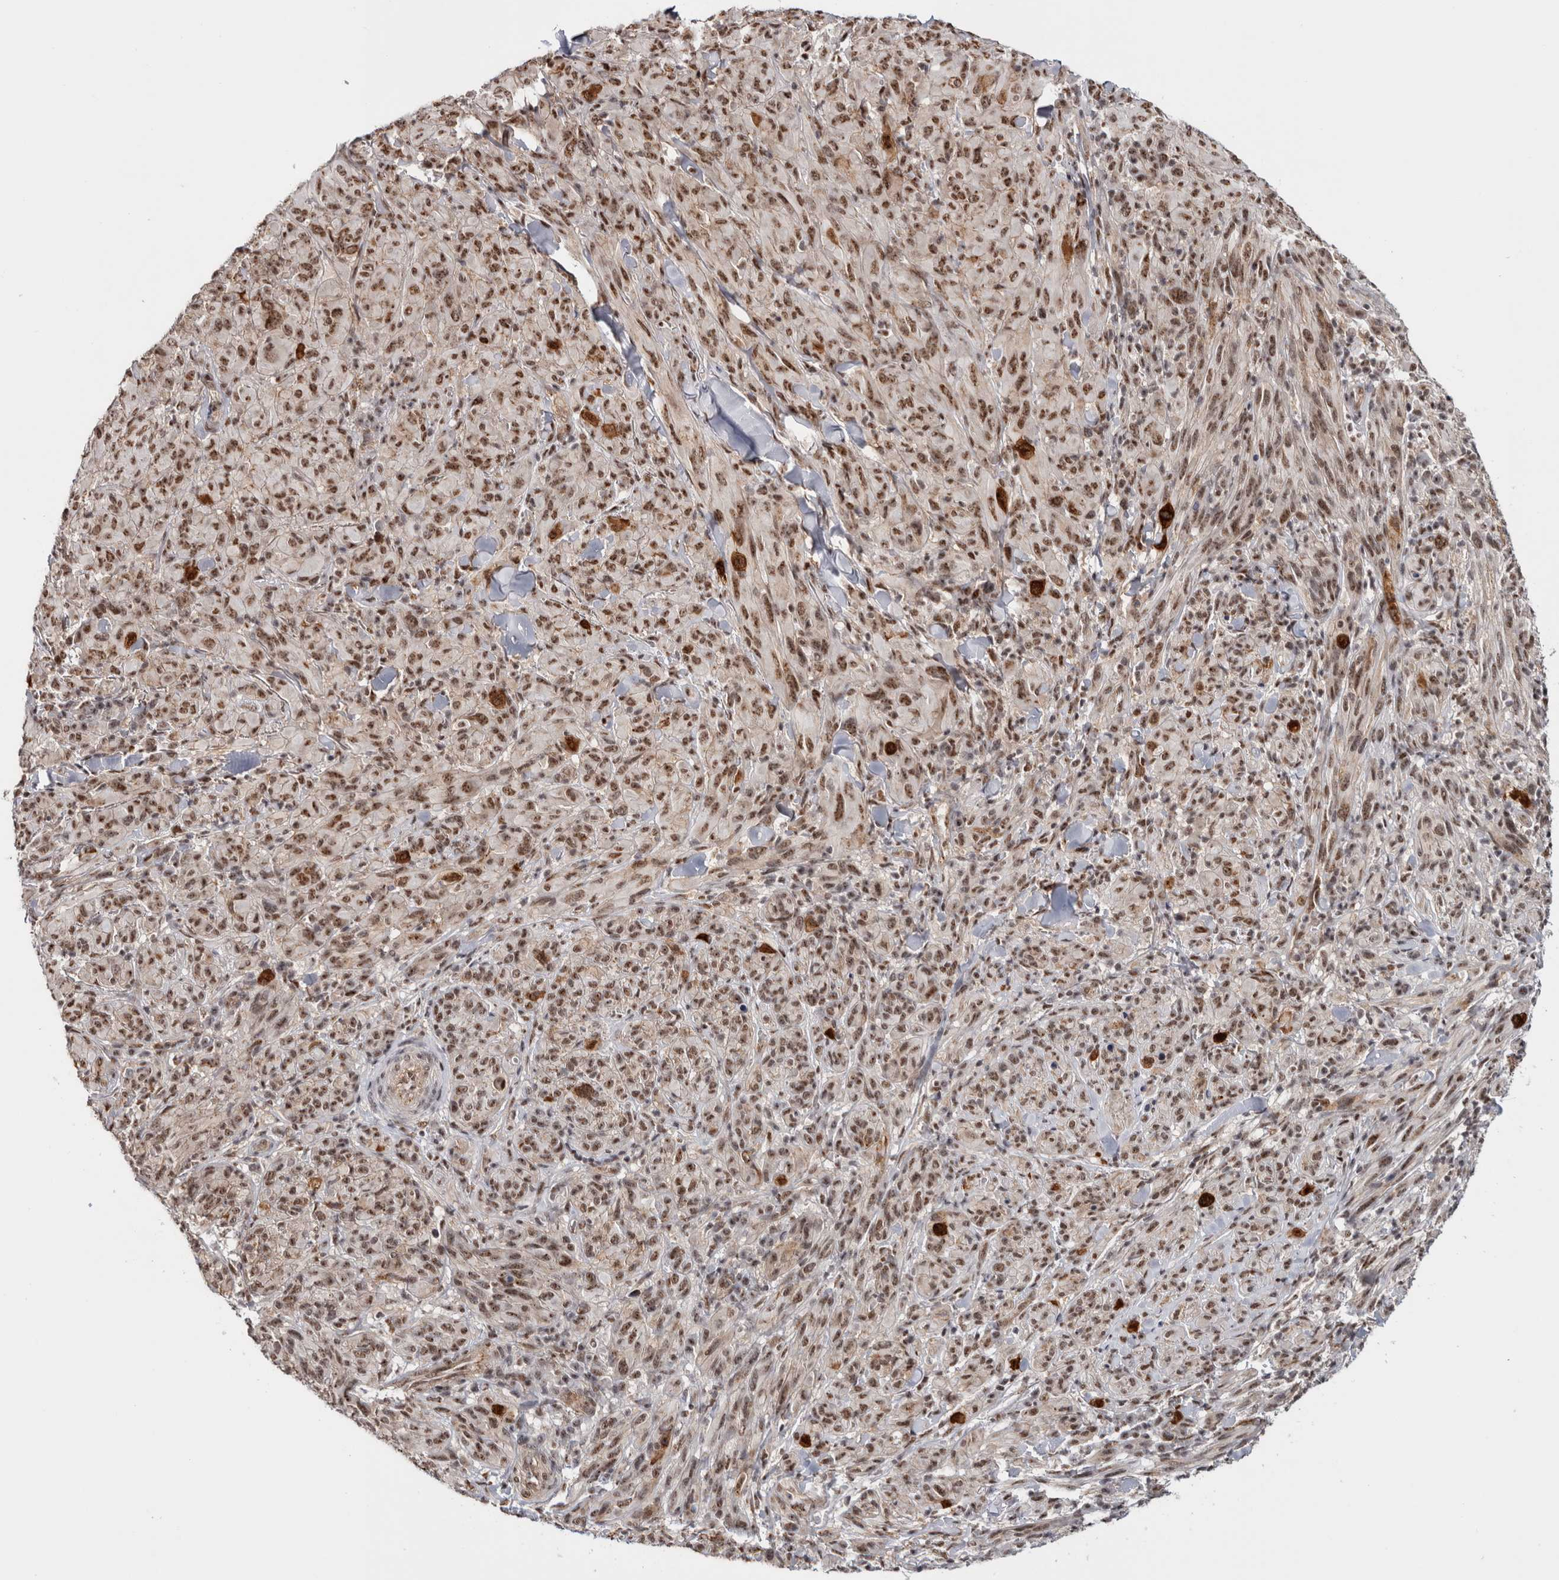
{"staining": {"intensity": "moderate", "quantity": ">75%", "location": "nuclear"}, "tissue": "melanoma", "cell_type": "Tumor cells", "image_type": "cancer", "snomed": [{"axis": "morphology", "description": "Malignant melanoma, NOS"}, {"axis": "topography", "description": "Skin of head"}], "caption": "The histopathology image demonstrates immunohistochemical staining of malignant melanoma. There is moderate nuclear expression is identified in approximately >75% of tumor cells.", "gene": "MKNK1", "patient": {"sex": "male", "age": 96}}